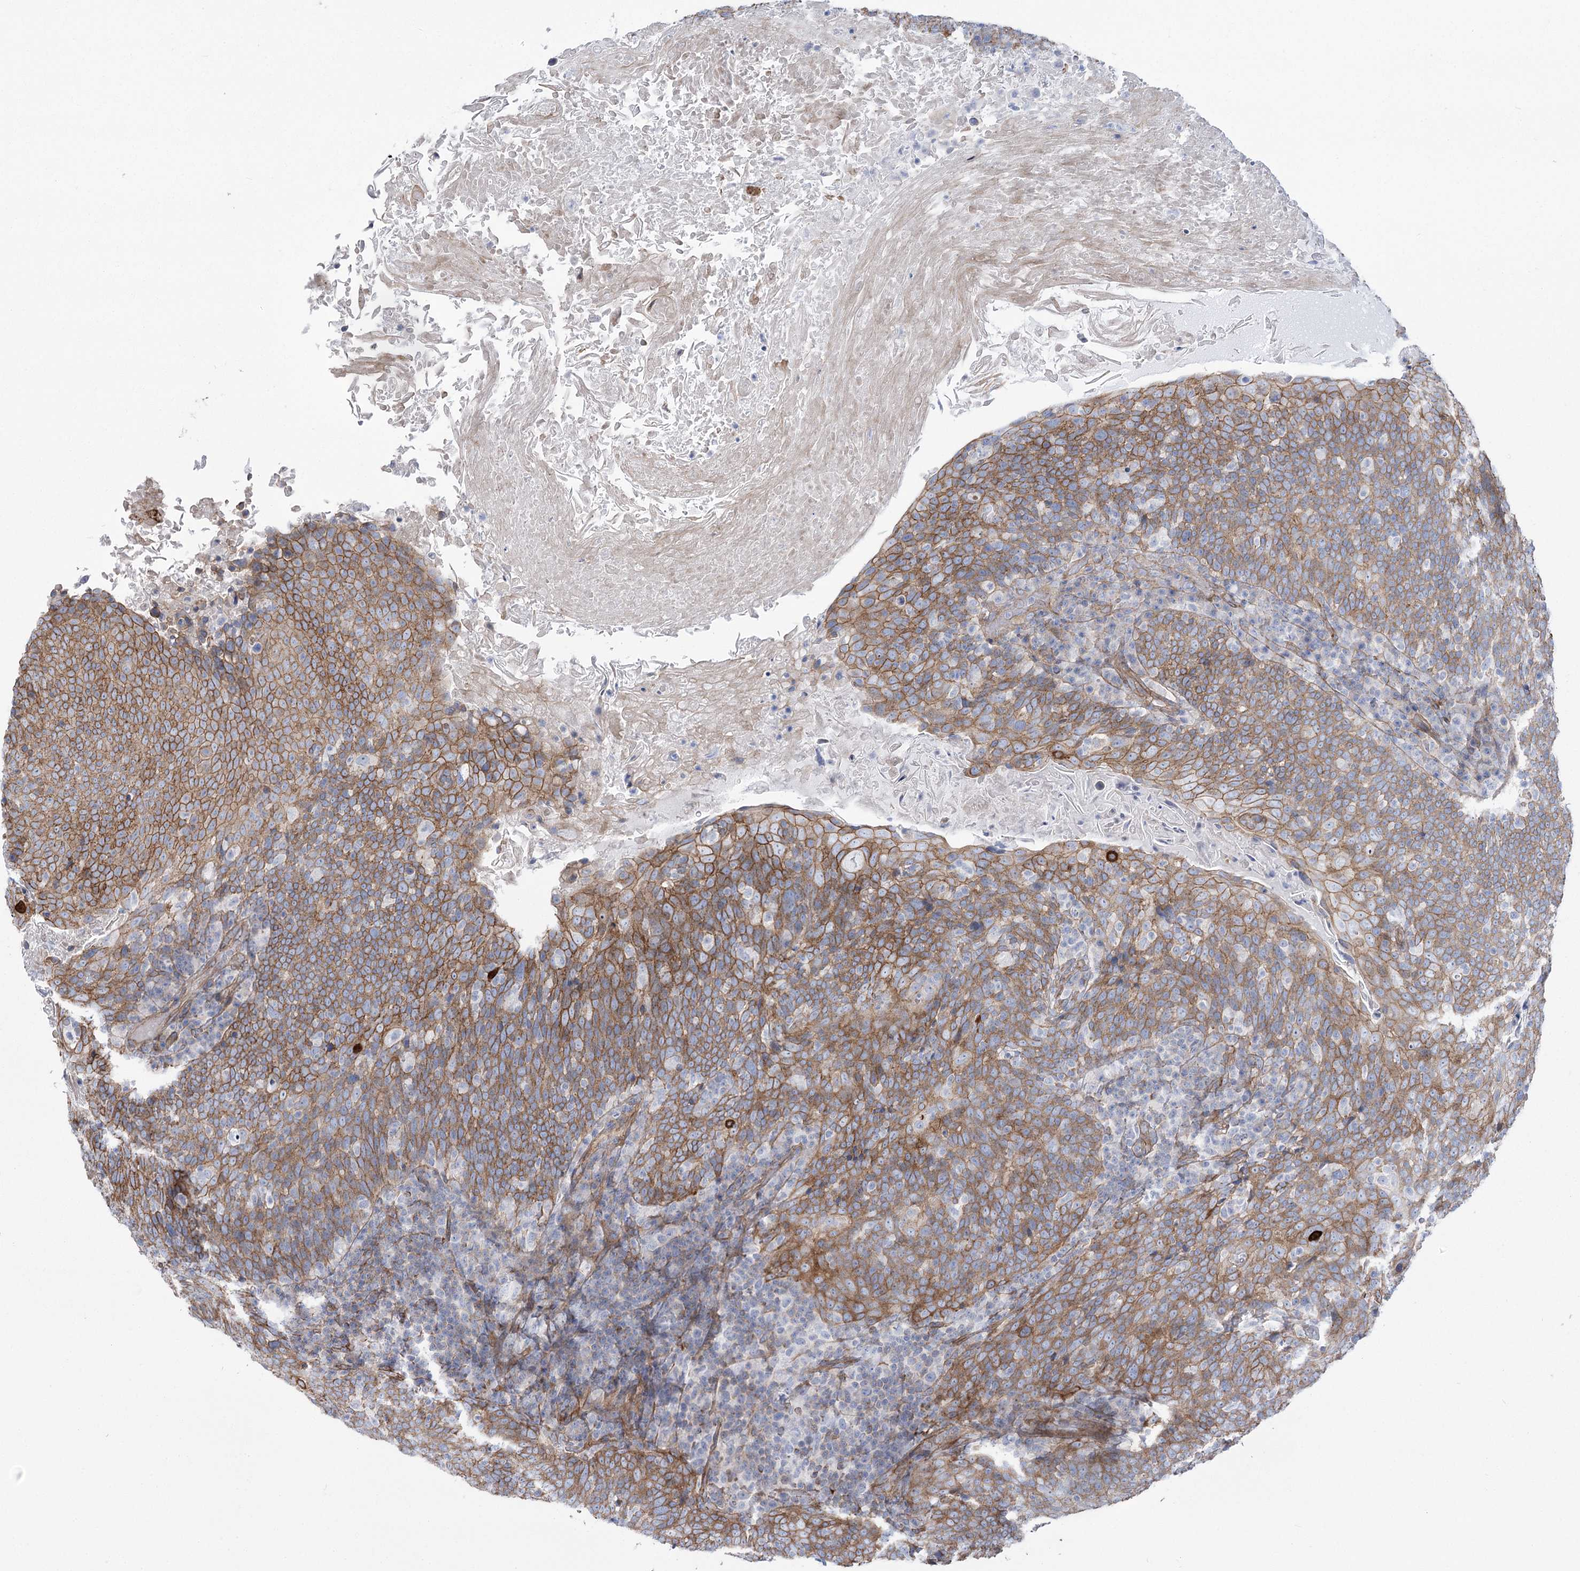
{"staining": {"intensity": "moderate", "quantity": ">75%", "location": "cytoplasmic/membranous"}, "tissue": "head and neck cancer", "cell_type": "Tumor cells", "image_type": "cancer", "snomed": [{"axis": "morphology", "description": "Squamous cell carcinoma, NOS"}, {"axis": "morphology", "description": "Squamous cell carcinoma, metastatic, NOS"}, {"axis": "topography", "description": "Lymph node"}, {"axis": "topography", "description": "Head-Neck"}], "caption": "Brown immunohistochemical staining in human squamous cell carcinoma (head and neck) shows moderate cytoplasmic/membranous staining in approximately >75% of tumor cells. The staining is performed using DAB (3,3'-diaminobenzidine) brown chromogen to label protein expression. The nuclei are counter-stained blue using hematoxylin.", "gene": "PLEKHA5", "patient": {"sex": "male", "age": 62}}